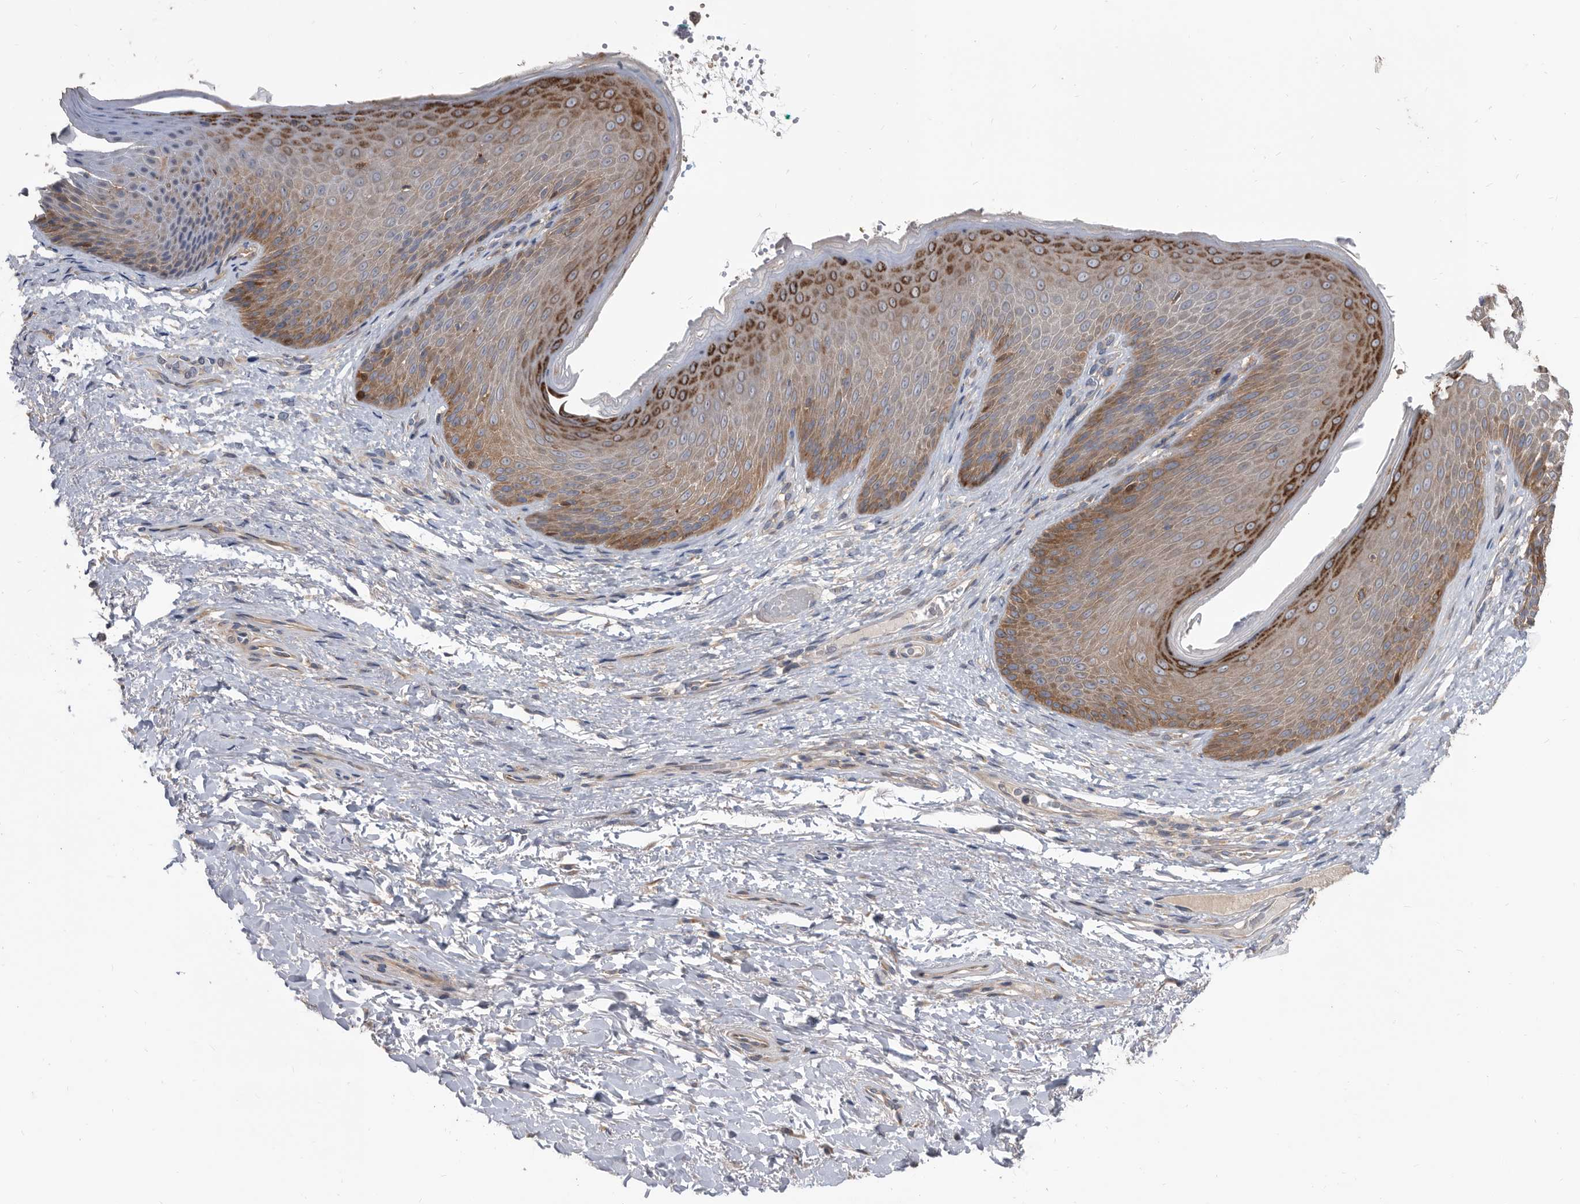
{"staining": {"intensity": "moderate", "quantity": ">75%", "location": "cytoplasmic/membranous"}, "tissue": "skin", "cell_type": "Epidermal cells", "image_type": "normal", "snomed": [{"axis": "morphology", "description": "Normal tissue, NOS"}, {"axis": "topography", "description": "Anal"}], "caption": "DAB (3,3'-diaminobenzidine) immunohistochemical staining of benign skin exhibits moderate cytoplasmic/membranous protein staining in about >75% of epidermal cells. Immunohistochemistry stains the protein of interest in brown and the nuclei are stained blue.", "gene": "APEH", "patient": {"sex": "male", "age": 74}}